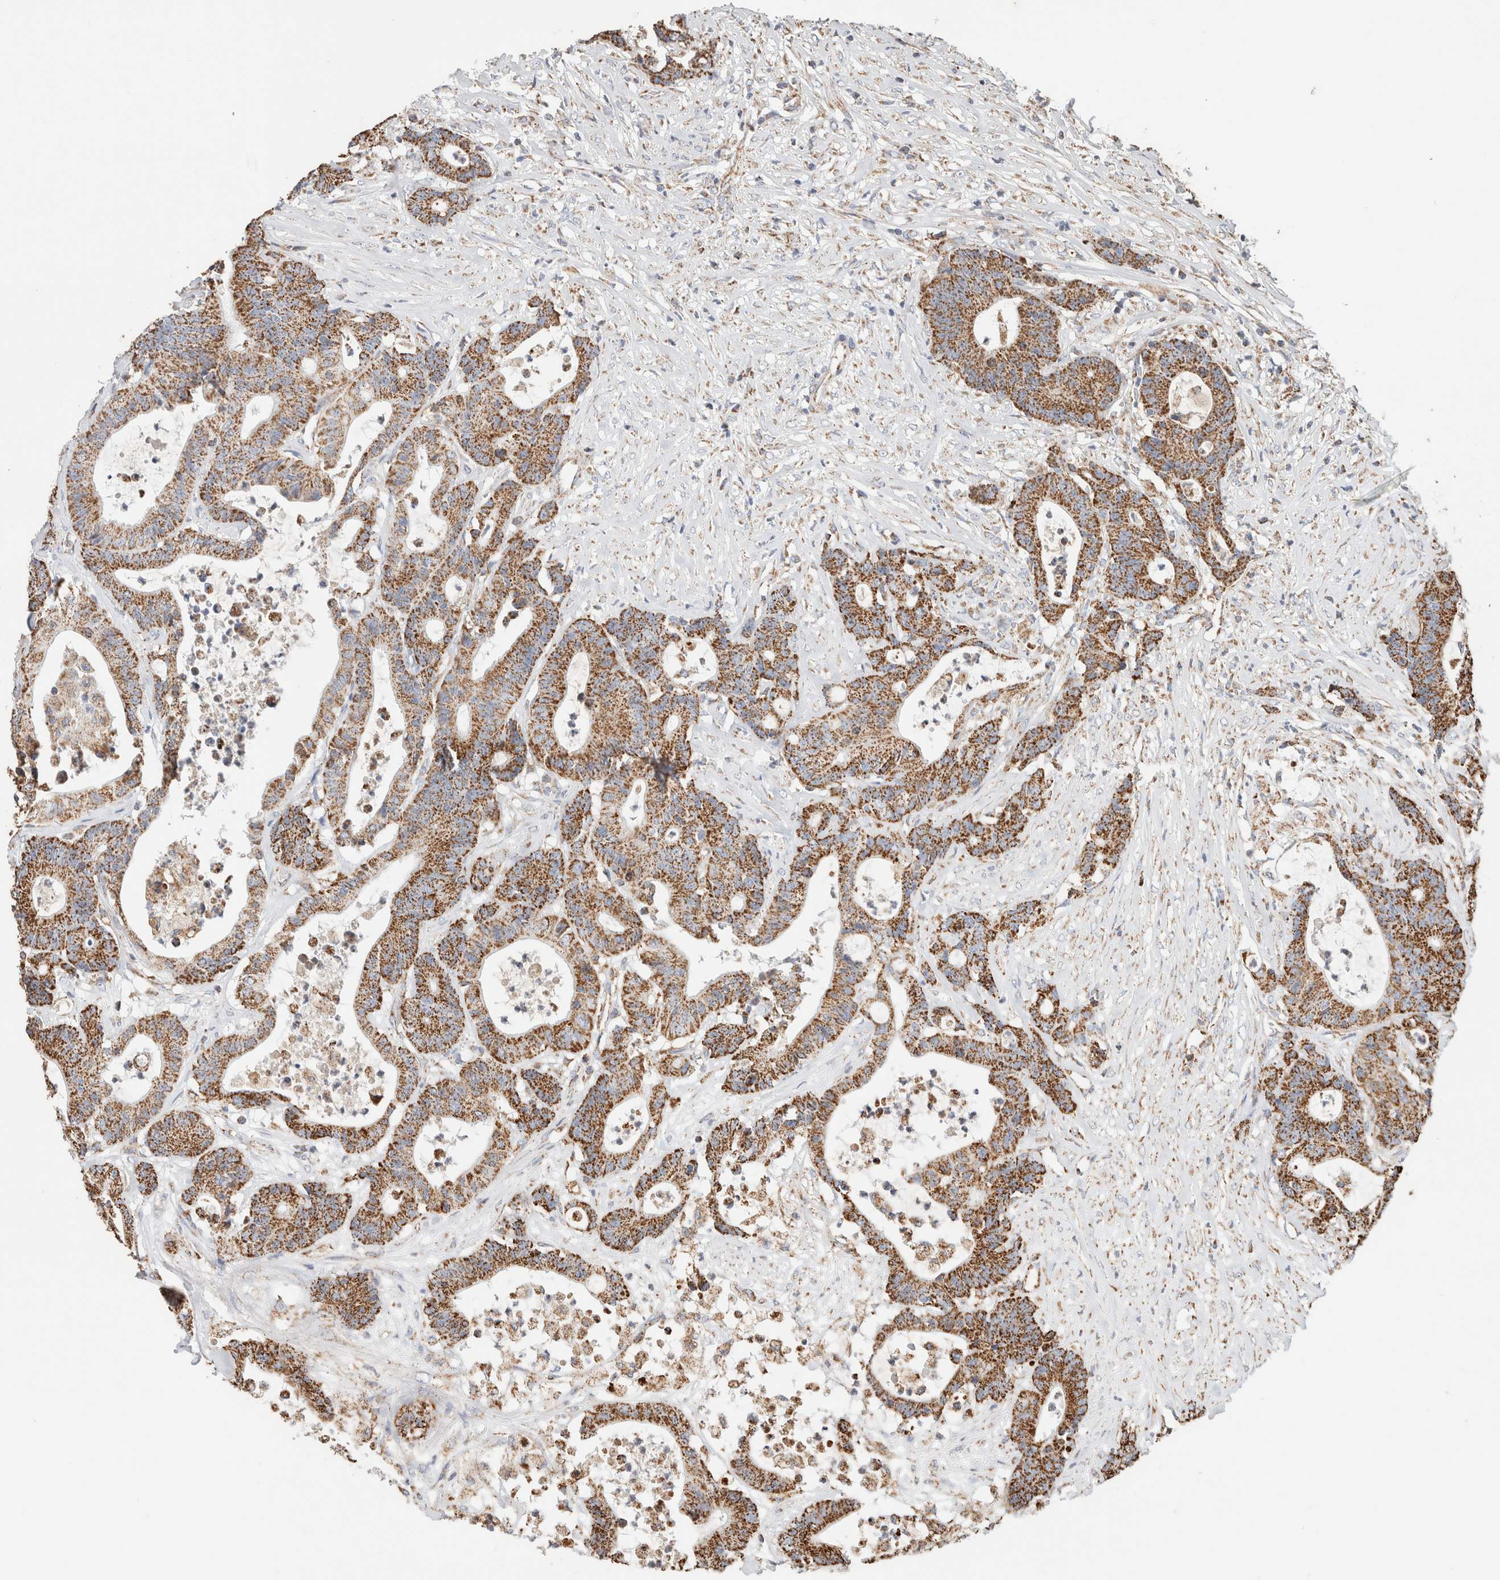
{"staining": {"intensity": "moderate", "quantity": ">75%", "location": "cytoplasmic/membranous"}, "tissue": "colorectal cancer", "cell_type": "Tumor cells", "image_type": "cancer", "snomed": [{"axis": "morphology", "description": "Adenocarcinoma, NOS"}, {"axis": "topography", "description": "Colon"}], "caption": "Immunohistochemical staining of colorectal adenocarcinoma displays medium levels of moderate cytoplasmic/membranous protein staining in approximately >75% of tumor cells. (Brightfield microscopy of DAB IHC at high magnification).", "gene": "C1QBP", "patient": {"sex": "female", "age": 84}}